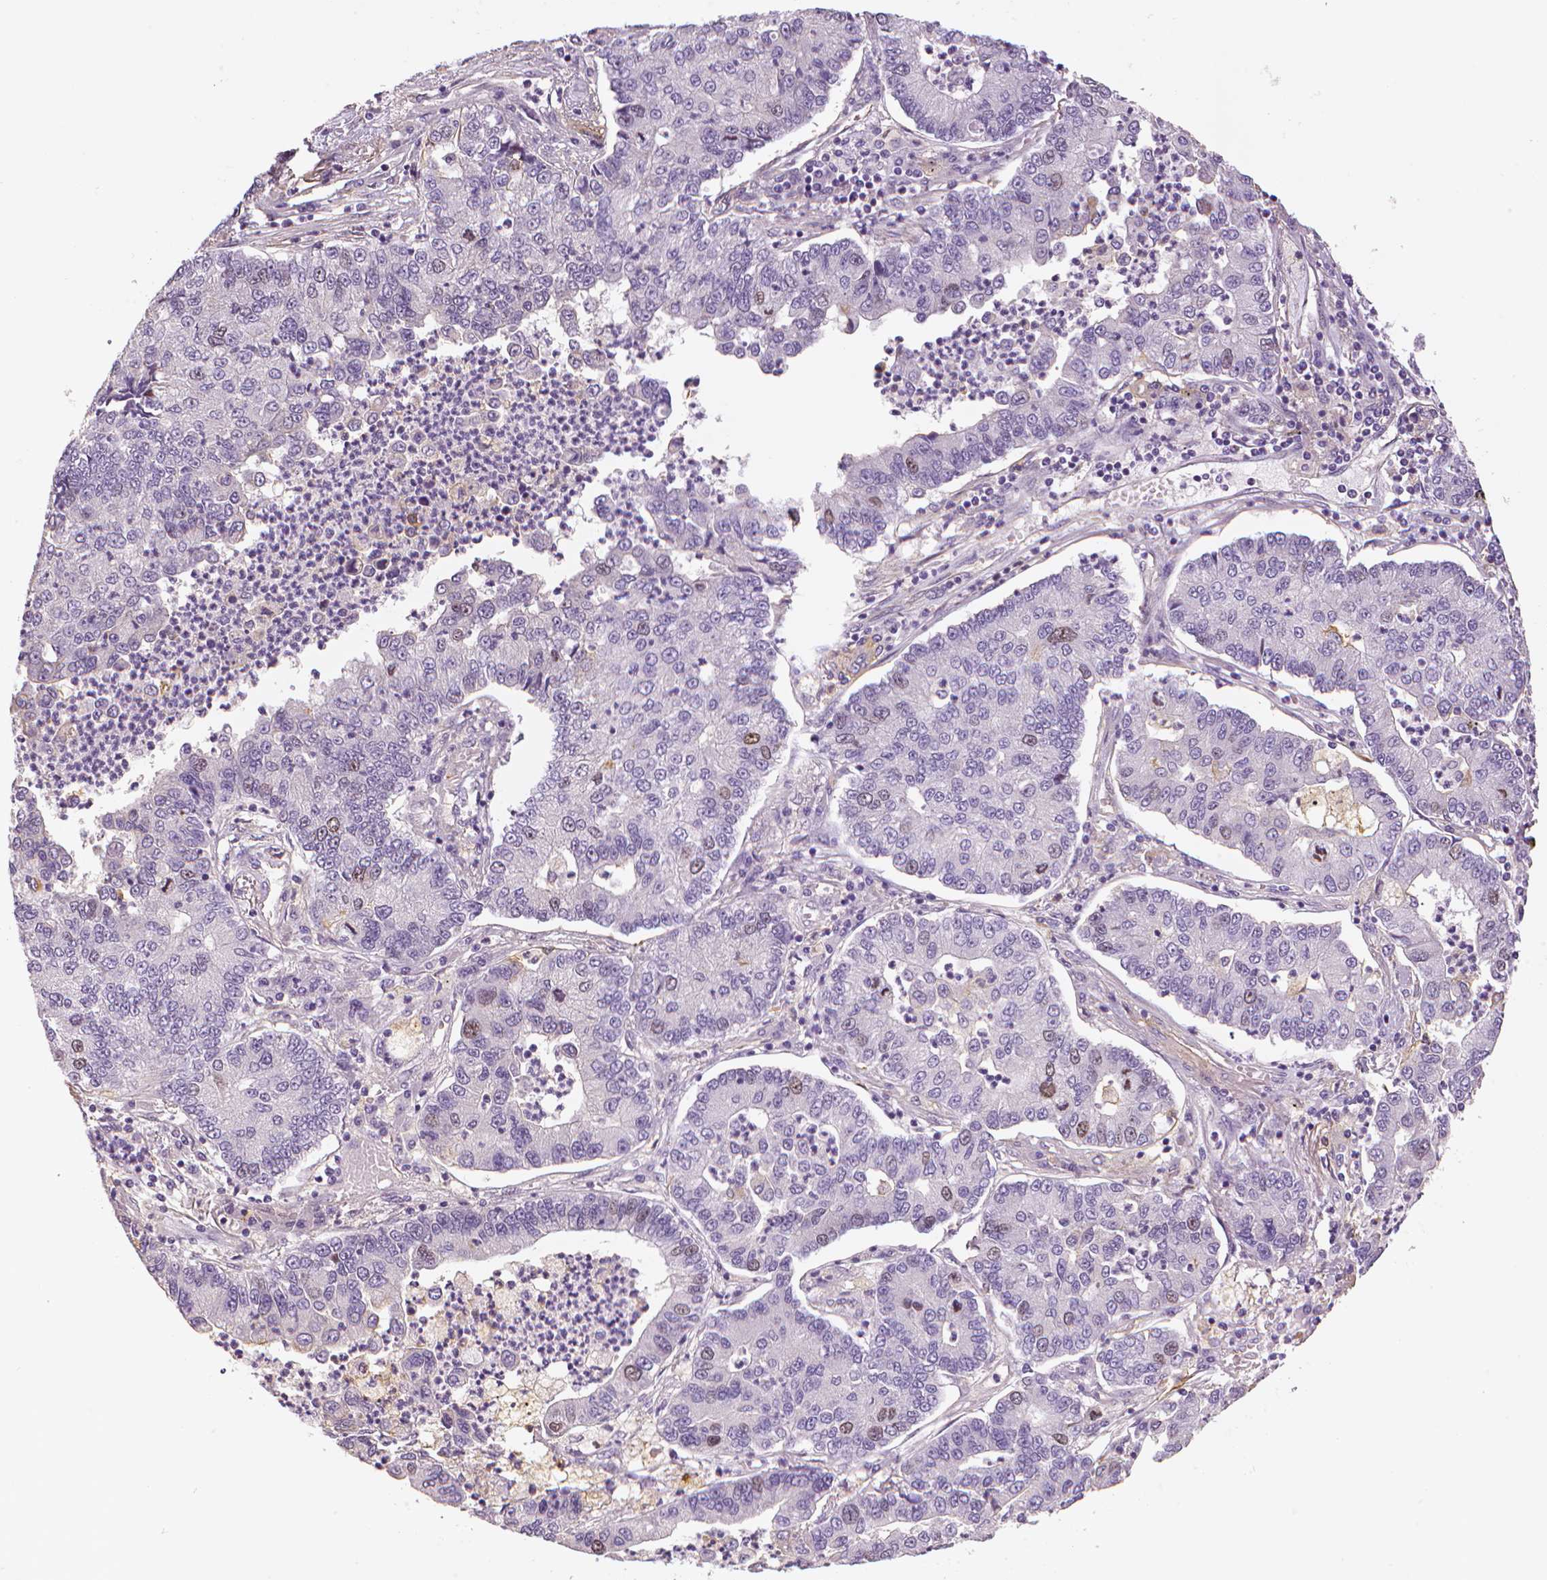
{"staining": {"intensity": "weak", "quantity": "<25%", "location": "nuclear"}, "tissue": "lung cancer", "cell_type": "Tumor cells", "image_type": "cancer", "snomed": [{"axis": "morphology", "description": "Adenocarcinoma, NOS"}, {"axis": "topography", "description": "Lung"}], "caption": "A histopathology image of lung cancer (adenocarcinoma) stained for a protein exhibits no brown staining in tumor cells.", "gene": "MKI67", "patient": {"sex": "female", "age": 57}}